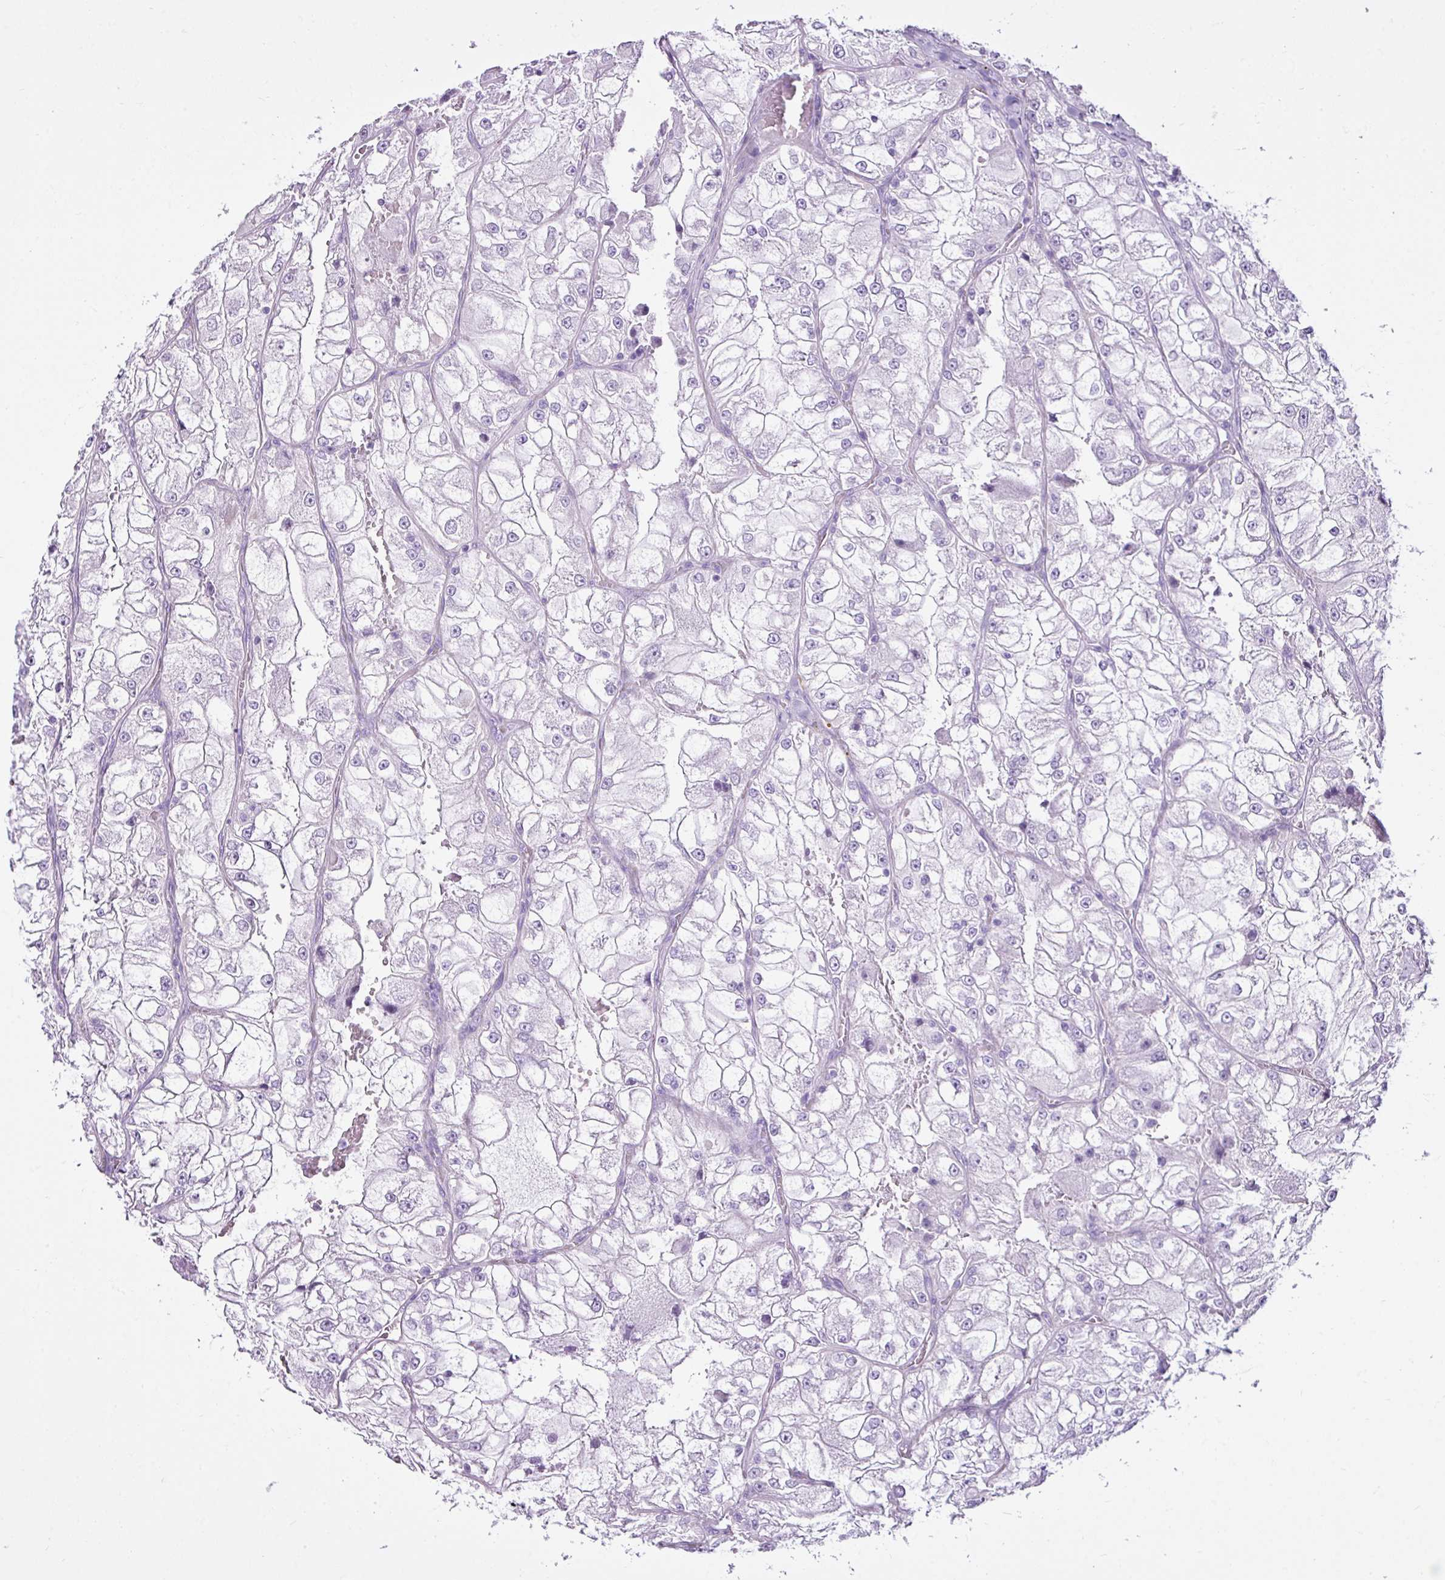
{"staining": {"intensity": "negative", "quantity": "none", "location": "none"}, "tissue": "renal cancer", "cell_type": "Tumor cells", "image_type": "cancer", "snomed": [{"axis": "morphology", "description": "Adenocarcinoma, NOS"}, {"axis": "topography", "description": "Kidney"}], "caption": "DAB immunohistochemical staining of human renal cancer (adenocarcinoma) reveals no significant expression in tumor cells.", "gene": "LILRB4", "patient": {"sex": "female", "age": 72}}